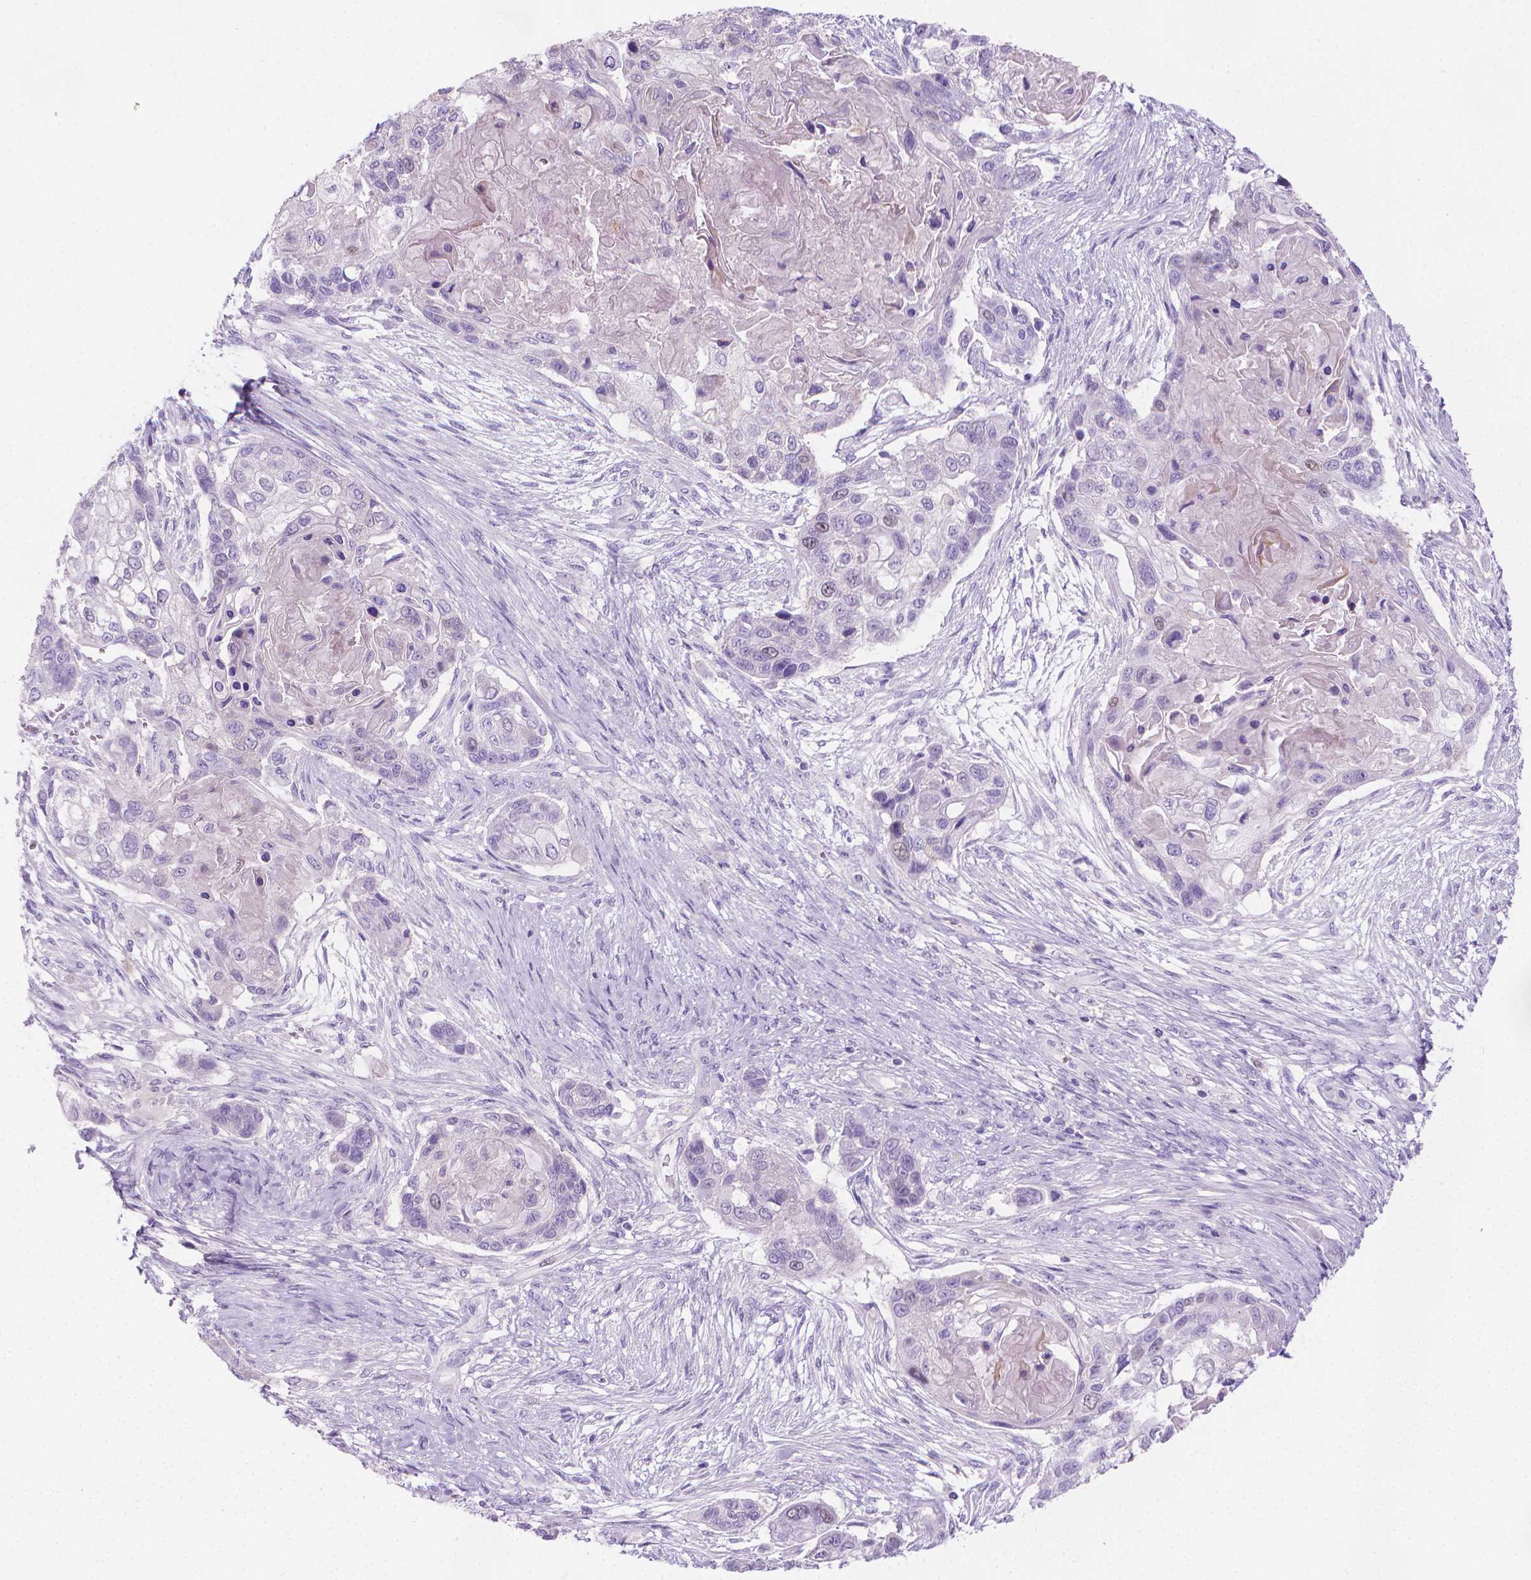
{"staining": {"intensity": "negative", "quantity": "none", "location": "none"}, "tissue": "lung cancer", "cell_type": "Tumor cells", "image_type": "cancer", "snomed": [{"axis": "morphology", "description": "Squamous cell carcinoma, NOS"}, {"axis": "topography", "description": "Lung"}], "caption": "This is an immunohistochemistry (IHC) photomicrograph of human lung squamous cell carcinoma. There is no expression in tumor cells.", "gene": "SPAG6", "patient": {"sex": "male", "age": 69}}